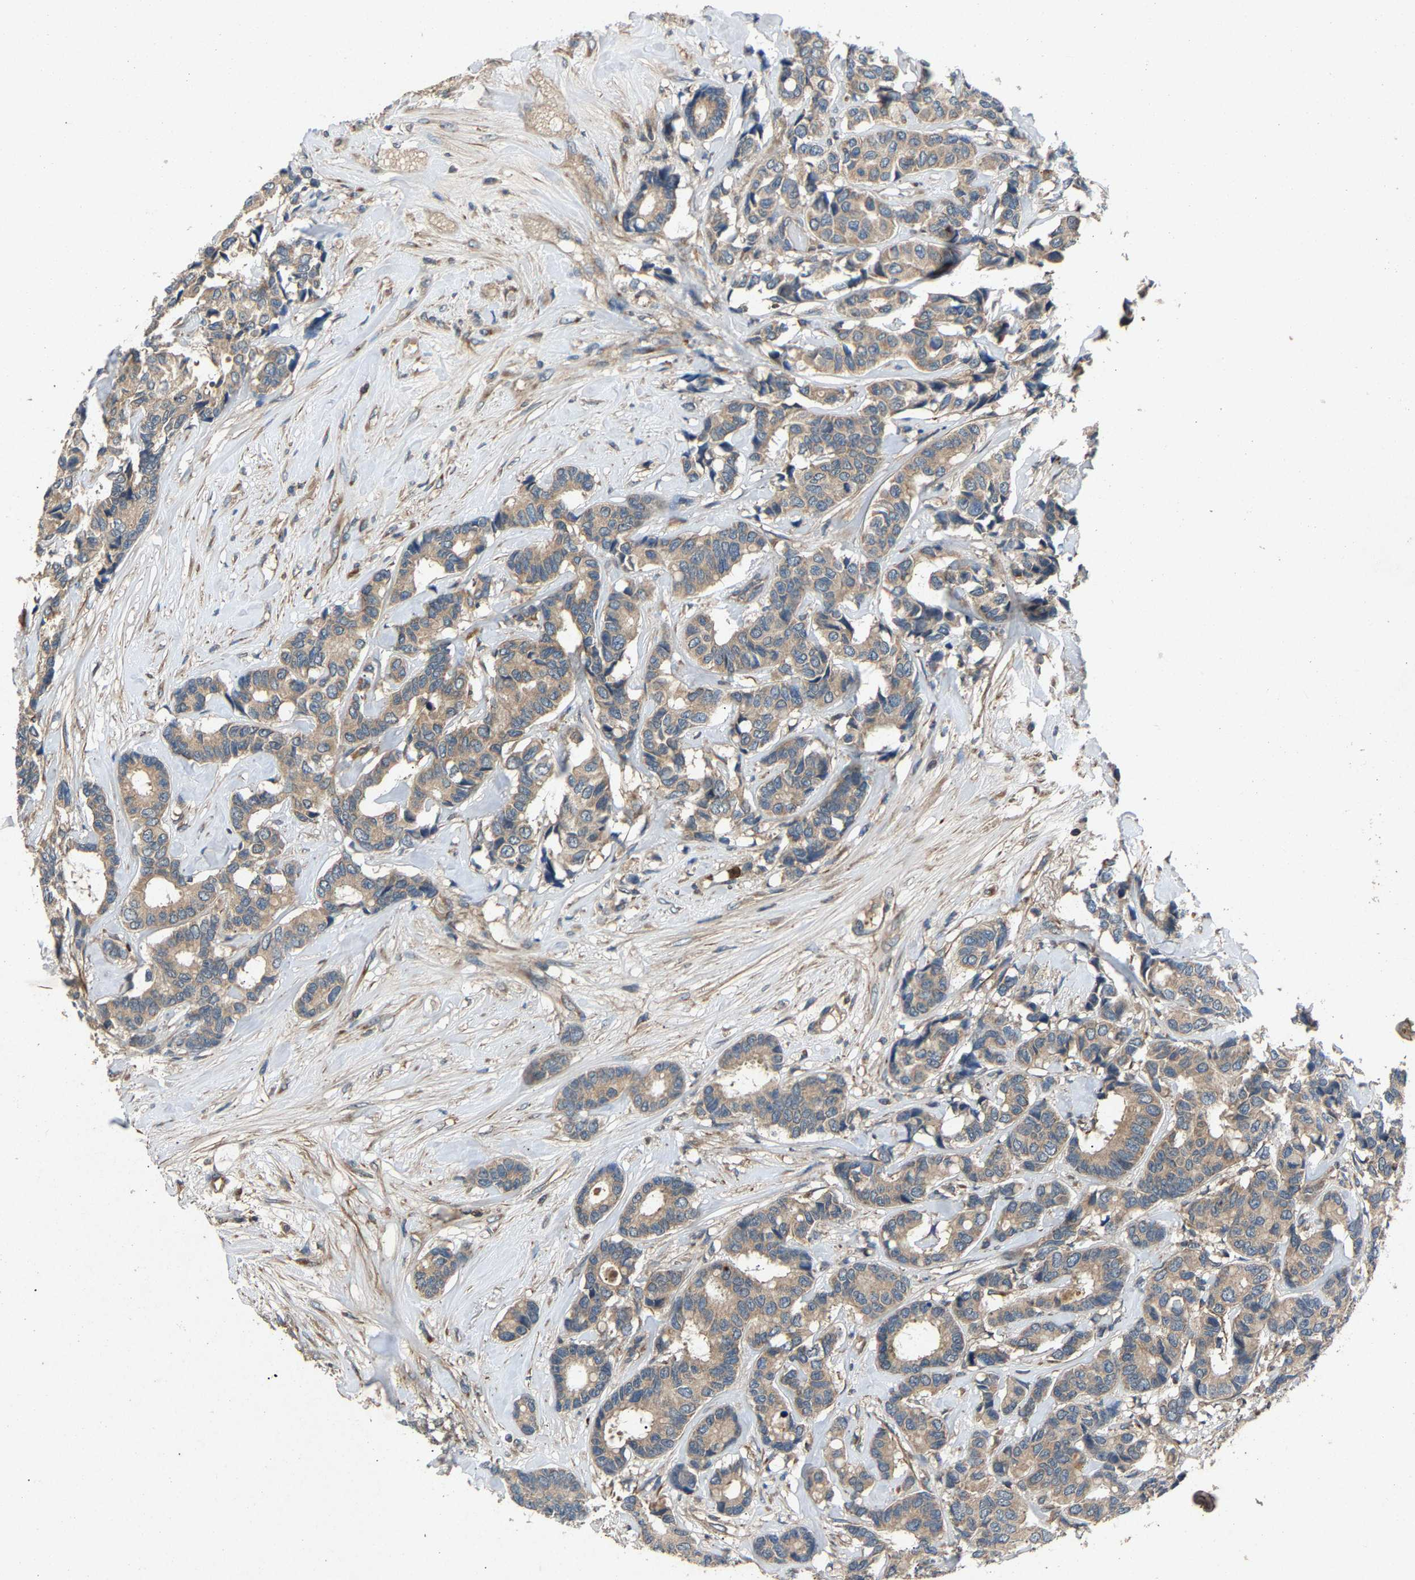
{"staining": {"intensity": "weak", "quantity": ">75%", "location": "cytoplasmic/membranous"}, "tissue": "breast cancer", "cell_type": "Tumor cells", "image_type": "cancer", "snomed": [{"axis": "morphology", "description": "Duct carcinoma"}, {"axis": "topography", "description": "Breast"}], "caption": "Immunohistochemistry (IHC) micrograph of human breast infiltrating ductal carcinoma stained for a protein (brown), which shows low levels of weak cytoplasmic/membranous expression in about >75% of tumor cells.", "gene": "PPID", "patient": {"sex": "female", "age": 87}}